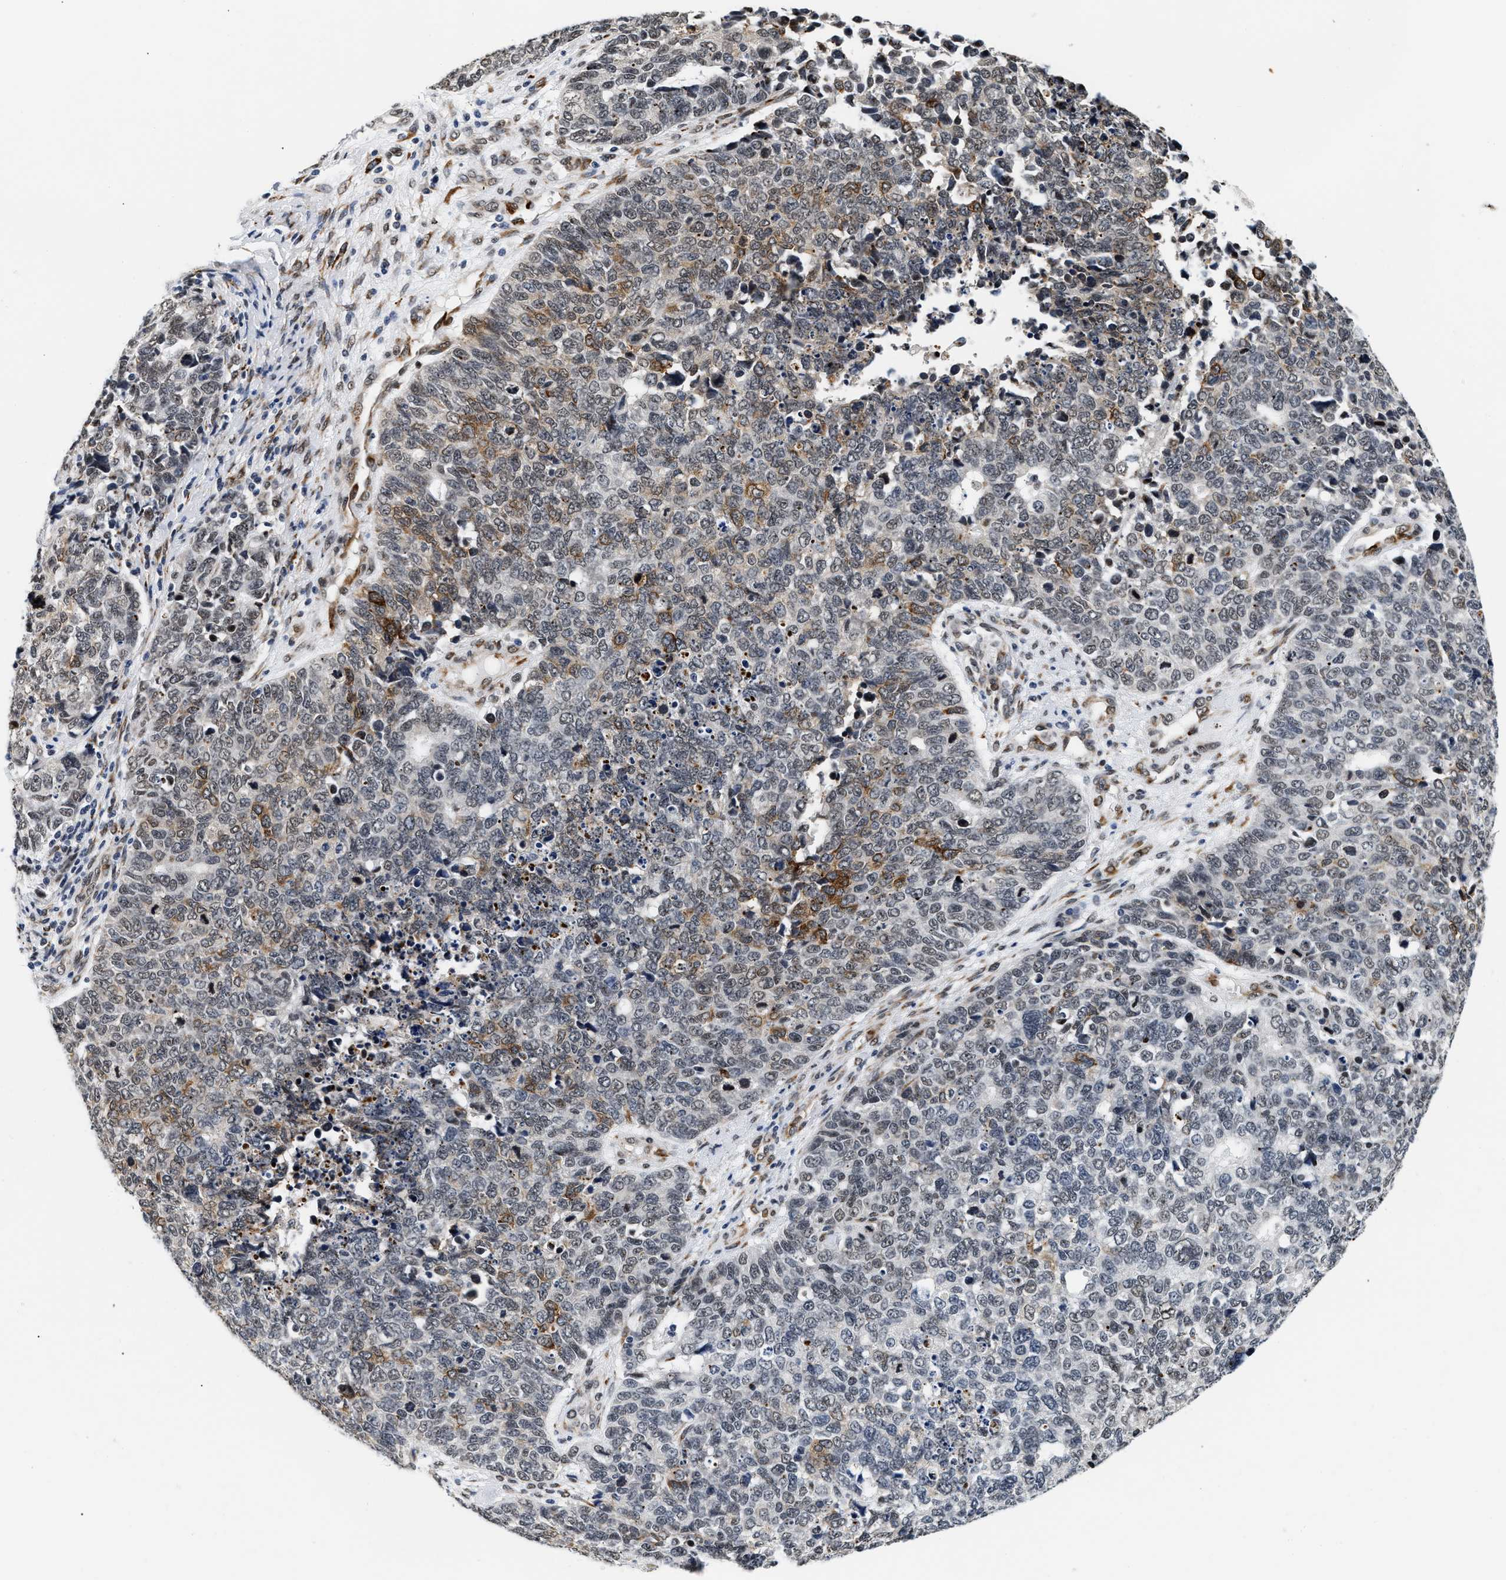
{"staining": {"intensity": "moderate", "quantity": "<25%", "location": "cytoplasmic/membranous,nuclear"}, "tissue": "cervical cancer", "cell_type": "Tumor cells", "image_type": "cancer", "snomed": [{"axis": "morphology", "description": "Squamous cell carcinoma, NOS"}, {"axis": "topography", "description": "Cervix"}], "caption": "Immunohistochemistry (IHC) micrograph of neoplastic tissue: cervical cancer stained using IHC shows low levels of moderate protein expression localized specifically in the cytoplasmic/membranous and nuclear of tumor cells, appearing as a cytoplasmic/membranous and nuclear brown color.", "gene": "THOC1", "patient": {"sex": "female", "age": 63}}